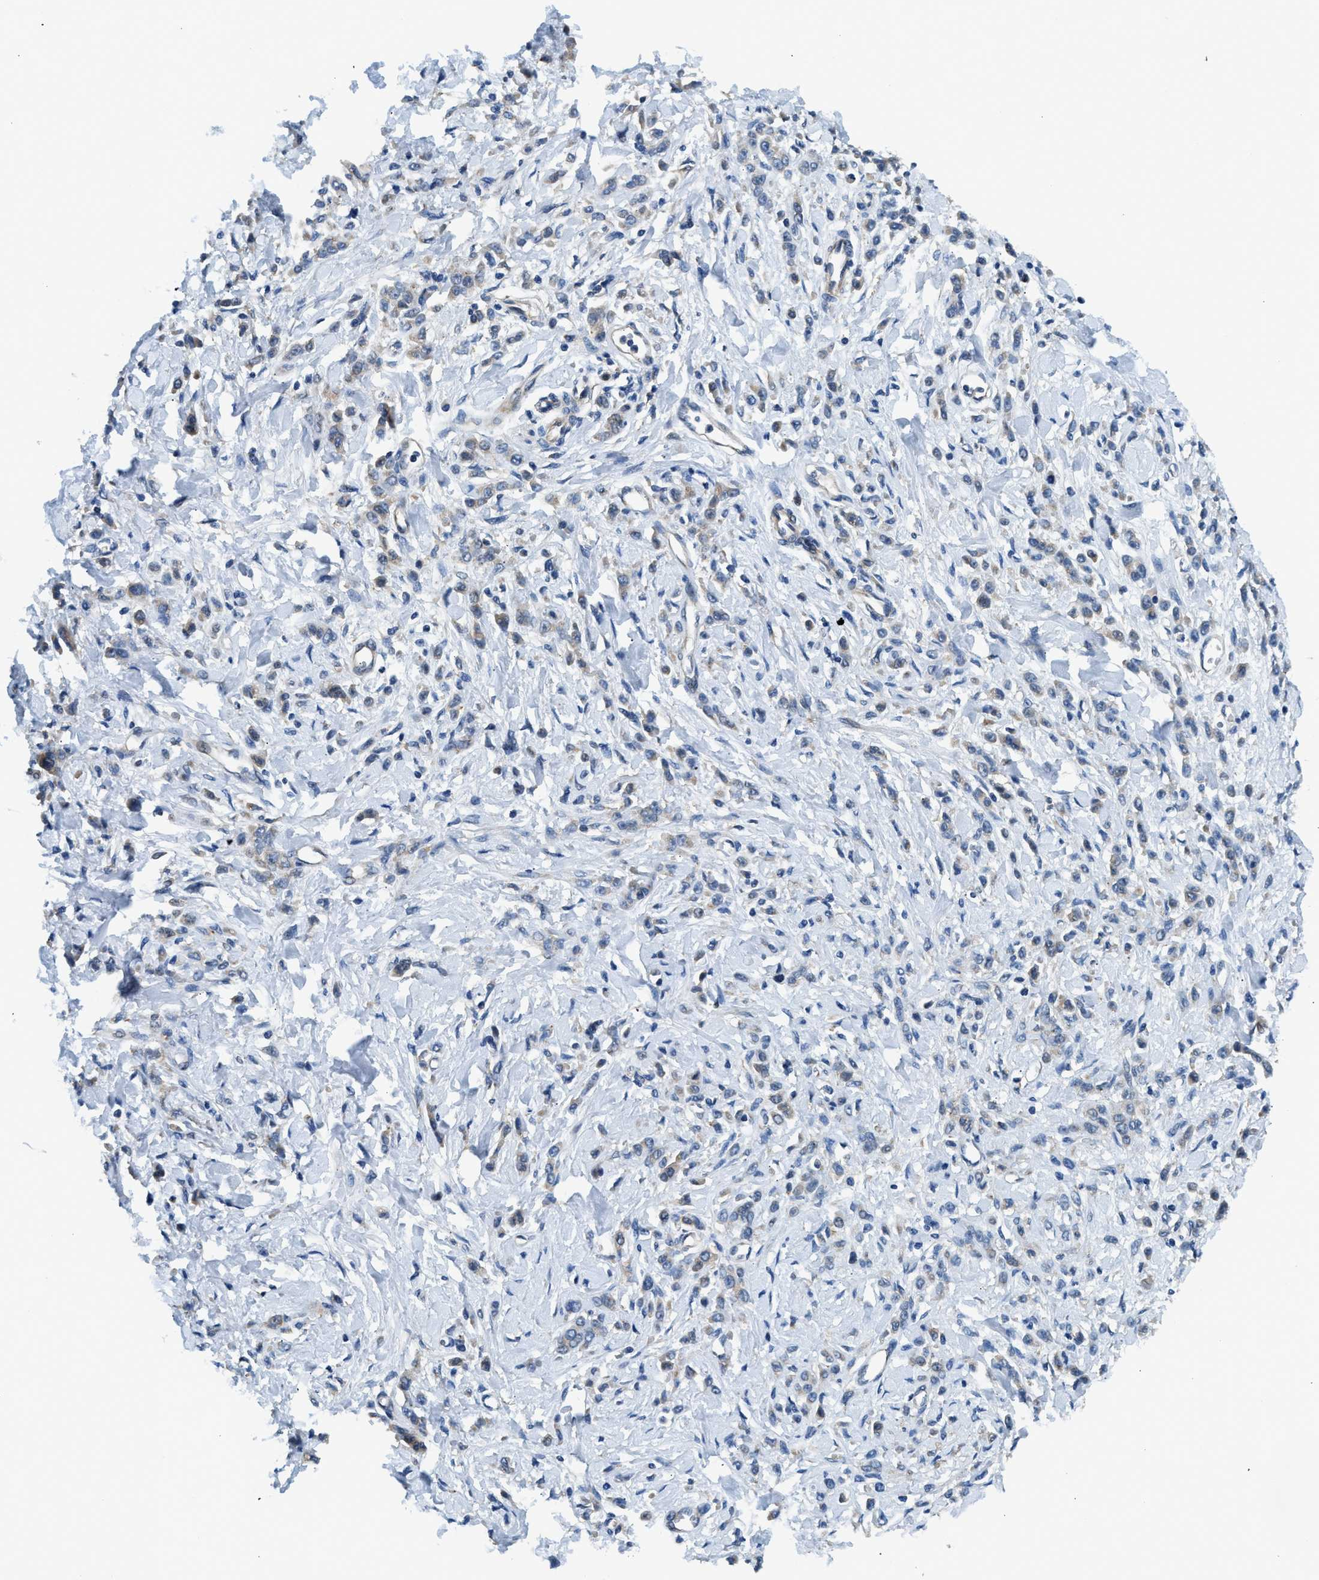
{"staining": {"intensity": "weak", "quantity": ">75%", "location": "cytoplasmic/membranous"}, "tissue": "stomach cancer", "cell_type": "Tumor cells", "image_type": "cancer", "snomed": [{"axis": "morphology", "description": "Normal tissue, NOS"}, {"axis": "morphology", "description": "Adenocarcinoma, NOS"}, {"axis": "topography", "description": "Stomach"}], "caption": "Immunohistochemistry of human stomach cancer displays low levels of weak cytoplasmic/membranous positivity in about >75% of tumor cells.", "gene": "LPIN2", "patient": {"sex": "male", "age": 82}}